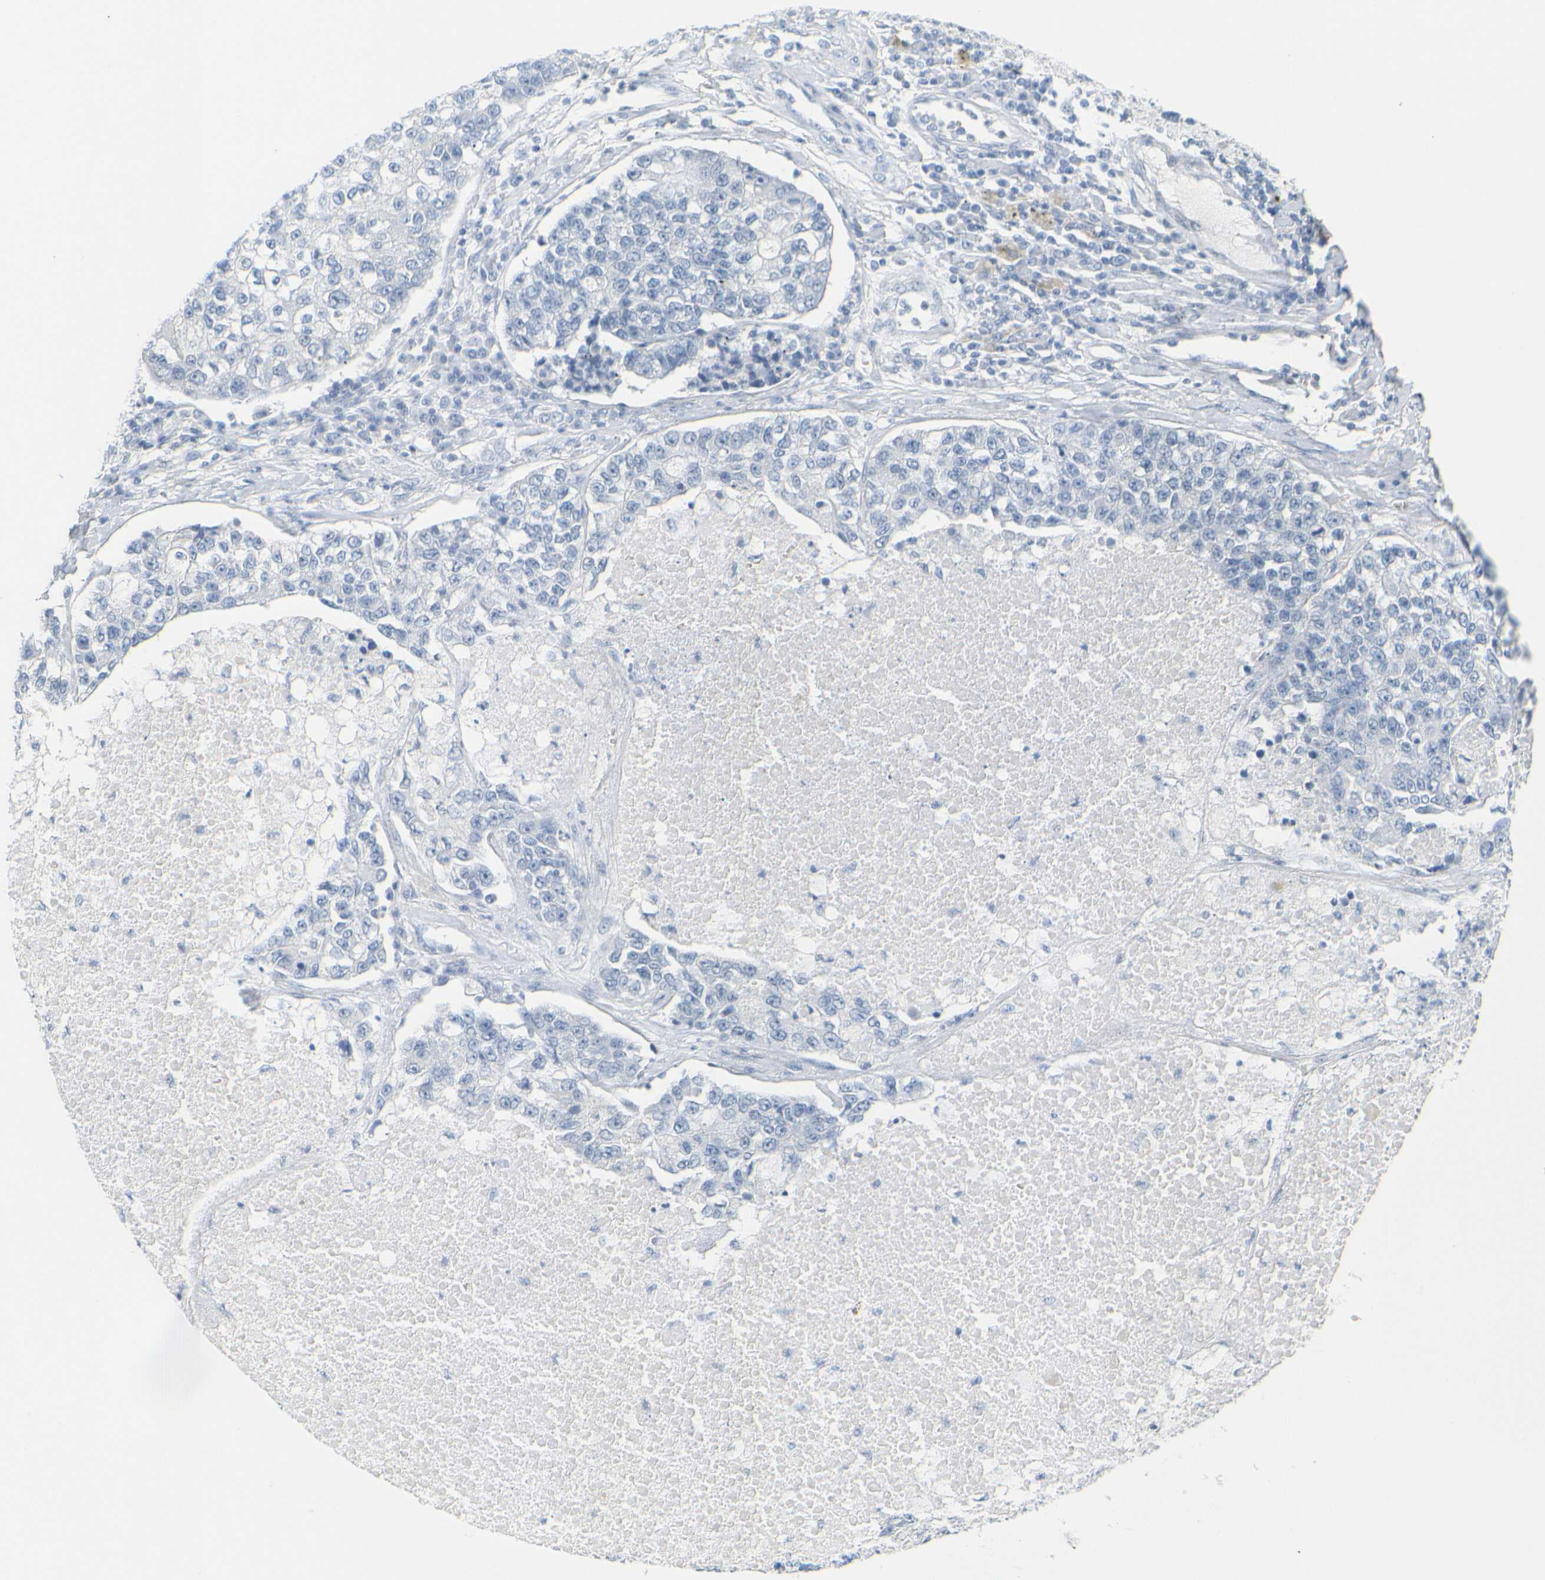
{"staining": {"intensity": "negative", "quantity": "none", "location": "none"}, "tissue": "lung cancer", "cell_type": "Tumor cells", "image_type": "cancer", "snomed": [{"axis": "morphology", "description": "Adenocarcinoma, NOS"}, {"axis": "topography", "description": "Lung"}], "caption": "Immunohistochemistry (IHC) micrograph of neoplastic tissue: human lung adenocarcinoma stained with DAB demonstrates no significant protein positivity in tumor cells.", "gene": "OPN1SW", "patient": {"sex": "male", "age": 49}}